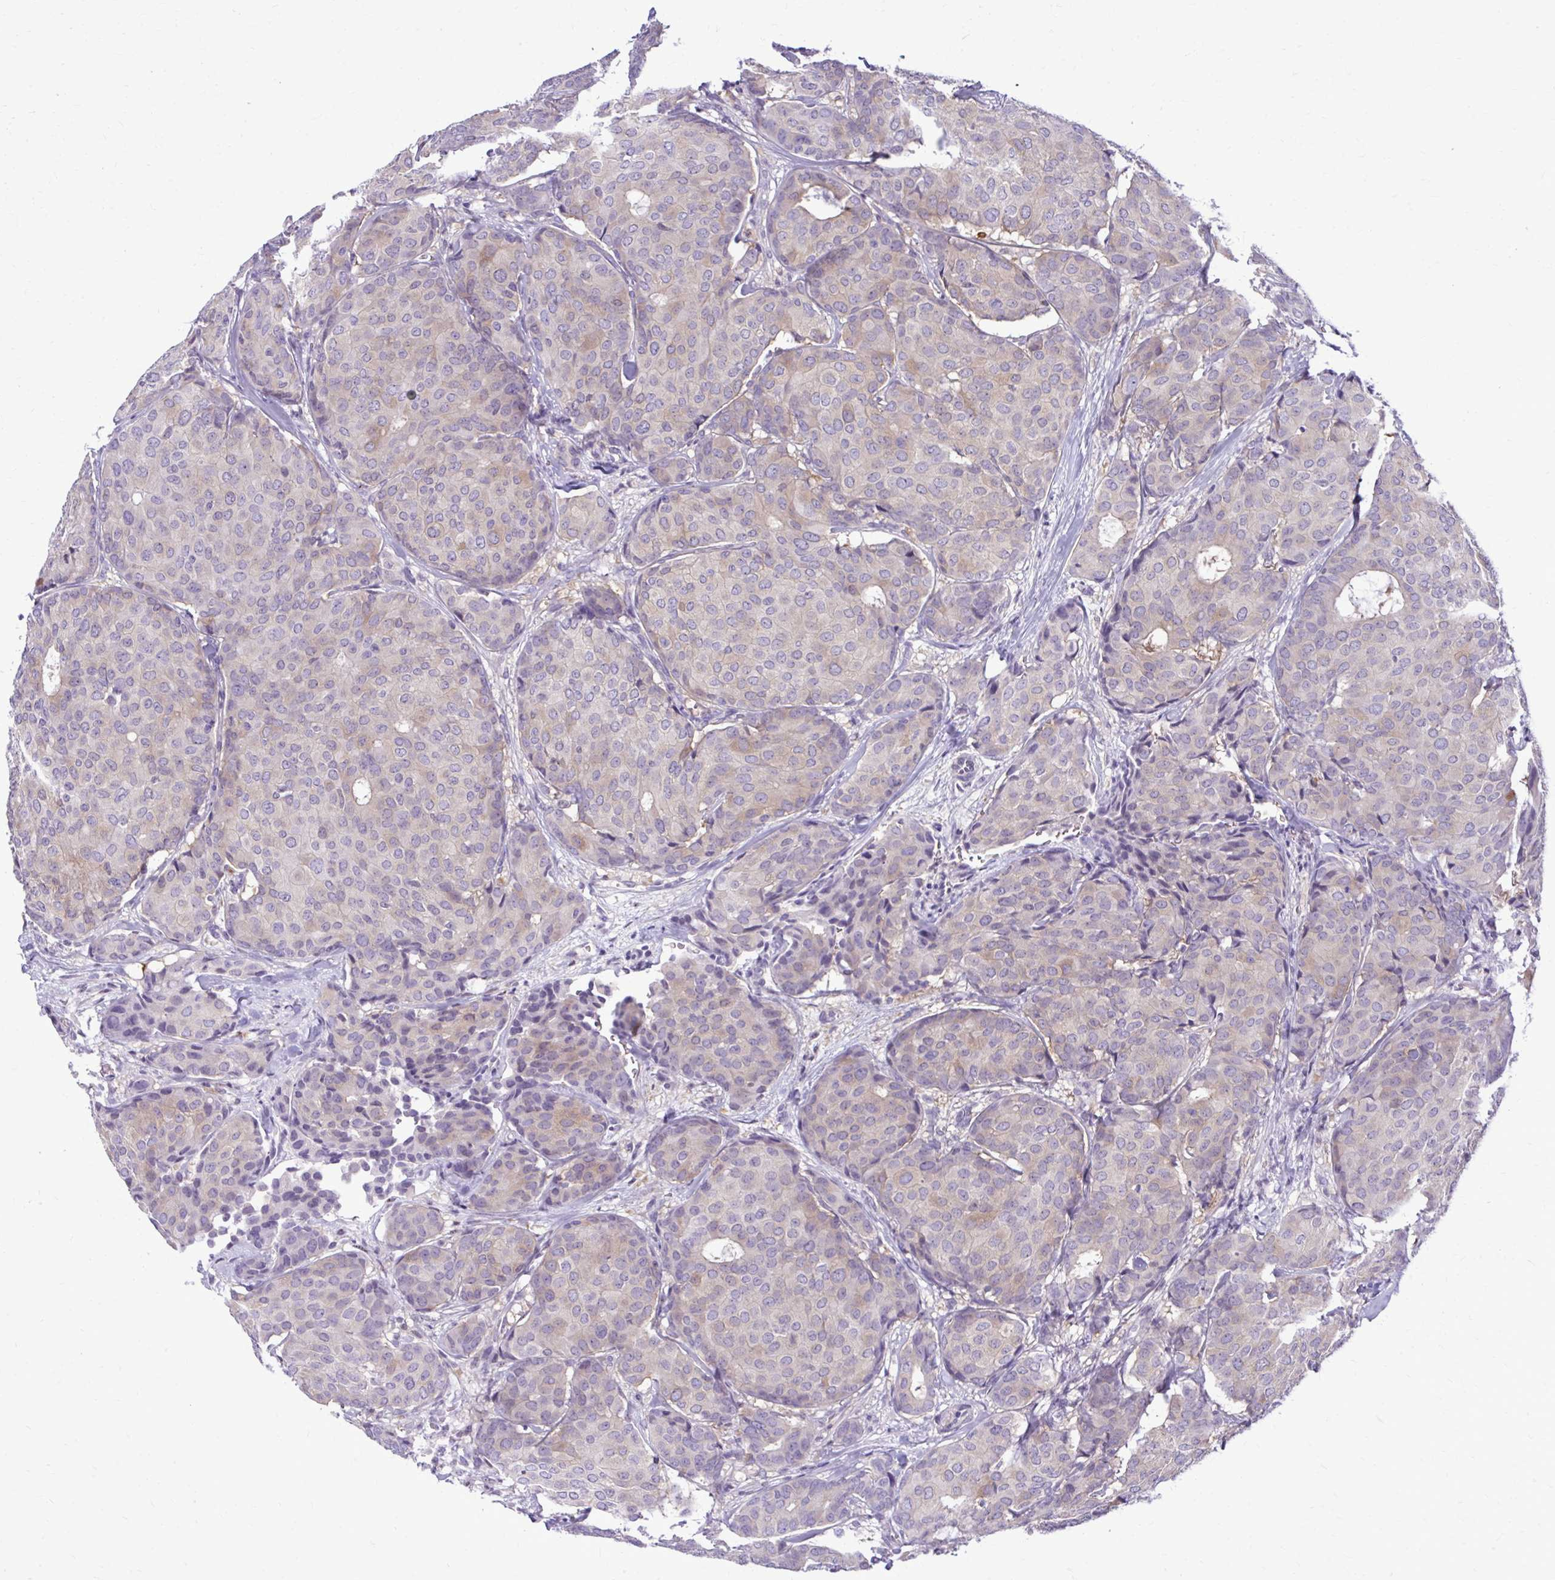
{"staining": {"intensity": "weak", "quantity": "<25%", "location": "cytoplasmic/membranous"}, "tissue": "breast cancer", "cell_type": "Tumor cells", "image_type": "cancer", "snomed": [{"axis": "morphology", "description": "Duct carcinoma"}, {"axis": "topography", "description": "Breast"}], "caption": "An immunohistochemistry histopathology image of breast cancer (intraductal carcinoma) is shown. There is no staining in tumor cells of breast cancer (intraductal carcinoma).", "gene": "RASL11B", "patient": {"sex": "female", "age": 75}}